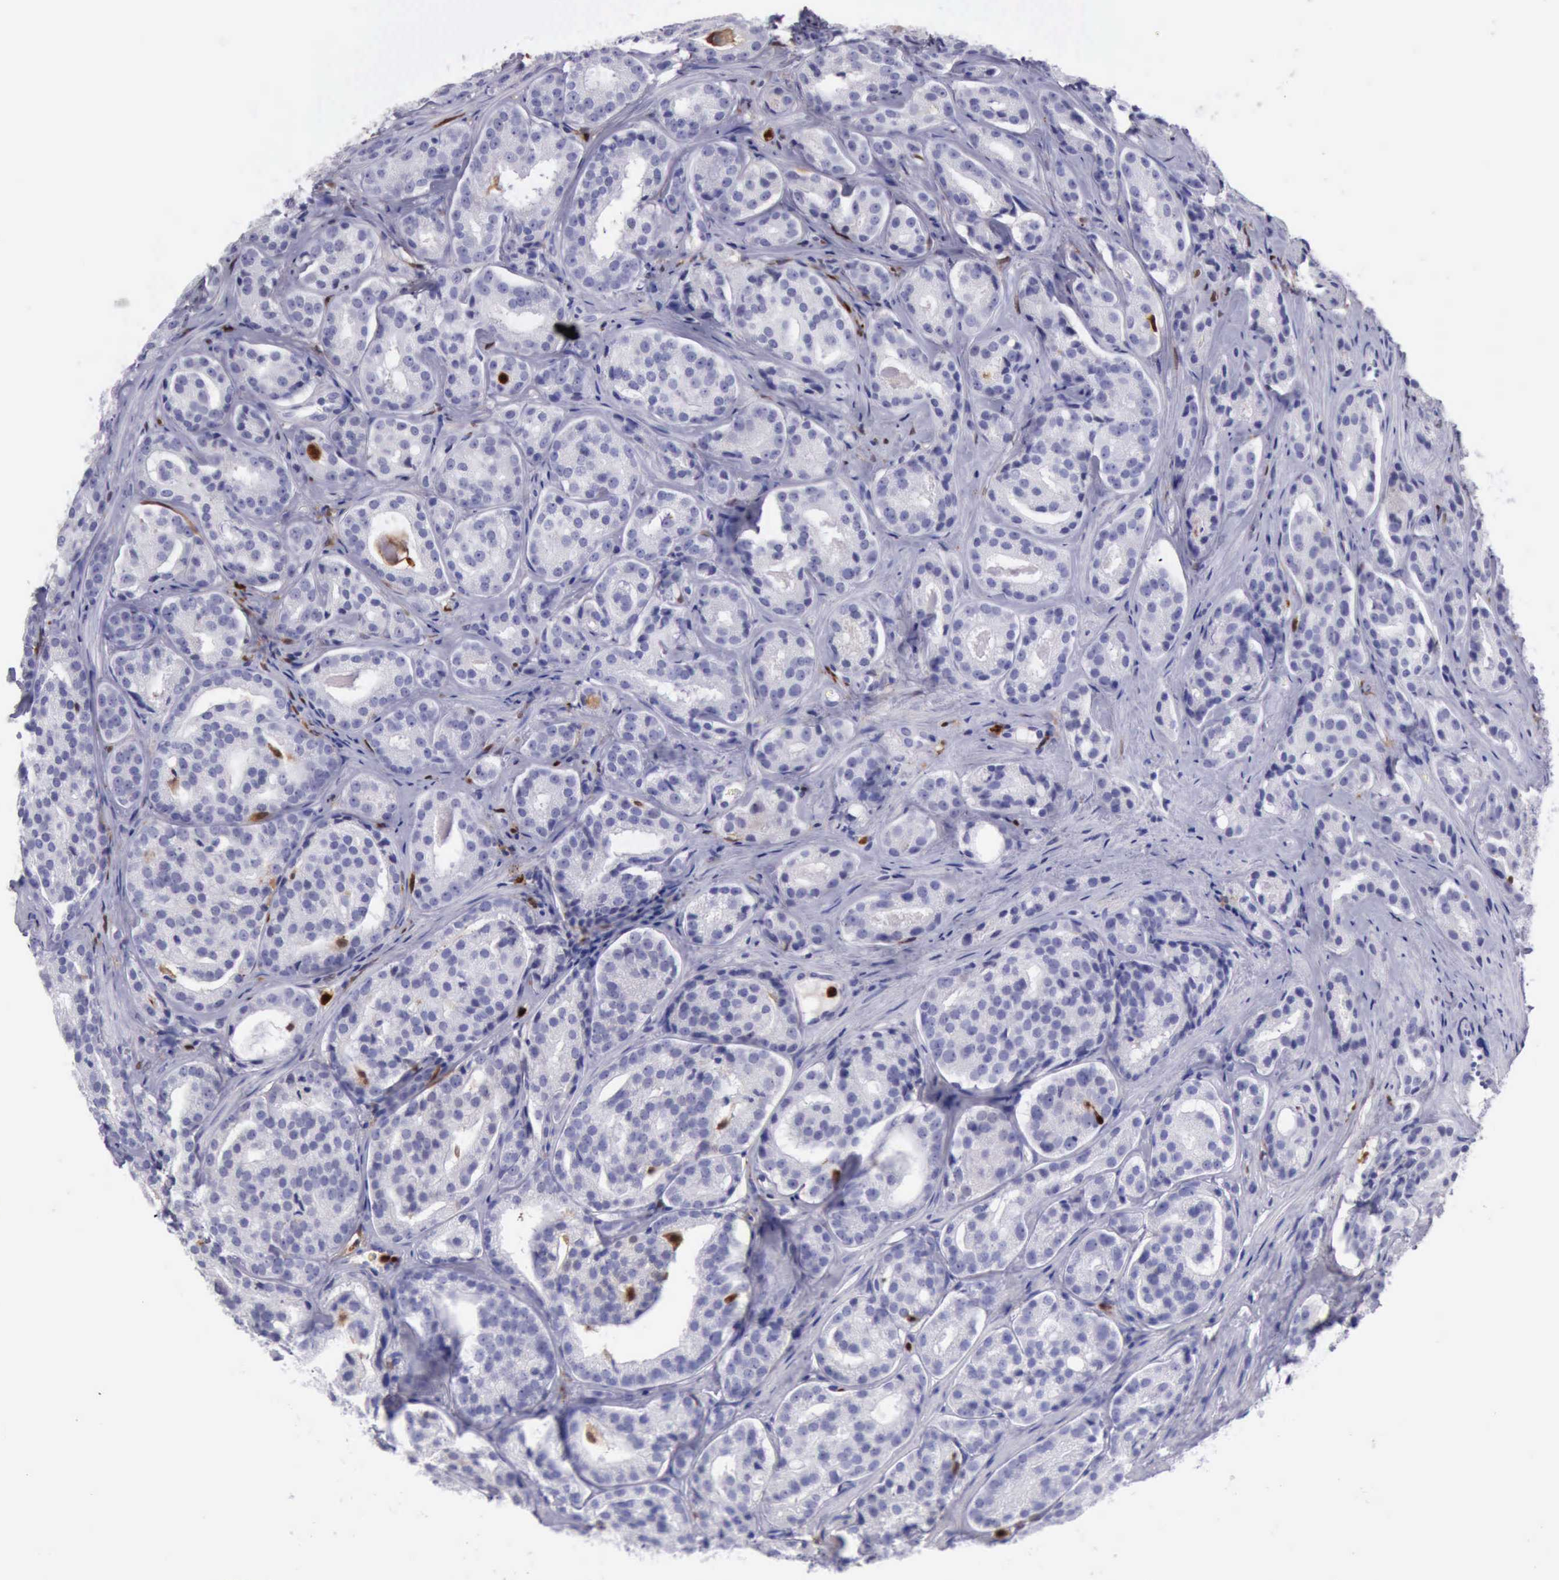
{"staining": {"intensity": "negative", "quantity": "none", "location": "none"}, "tissue": "prostate cancer", "cell_type": "Tumor cells", "image_type": "cancer", "snomed": [{"axis": "morphology", "description": "Adenocarcinoma, High grade"}, {"axis": "topography", "description": "Prostate"}], "caption": "IHC of human prostate cancer (adenocarcinoma (high-grade)) demonstrates no expression in tumor cells. The staining is performed using DAB (3,3'-diaminobenzidine) brown chromogen with nuclei counter-stained in using hematoxylin.", "gene": "CSTA", "patient": {"sex": "male", "age": 64}}